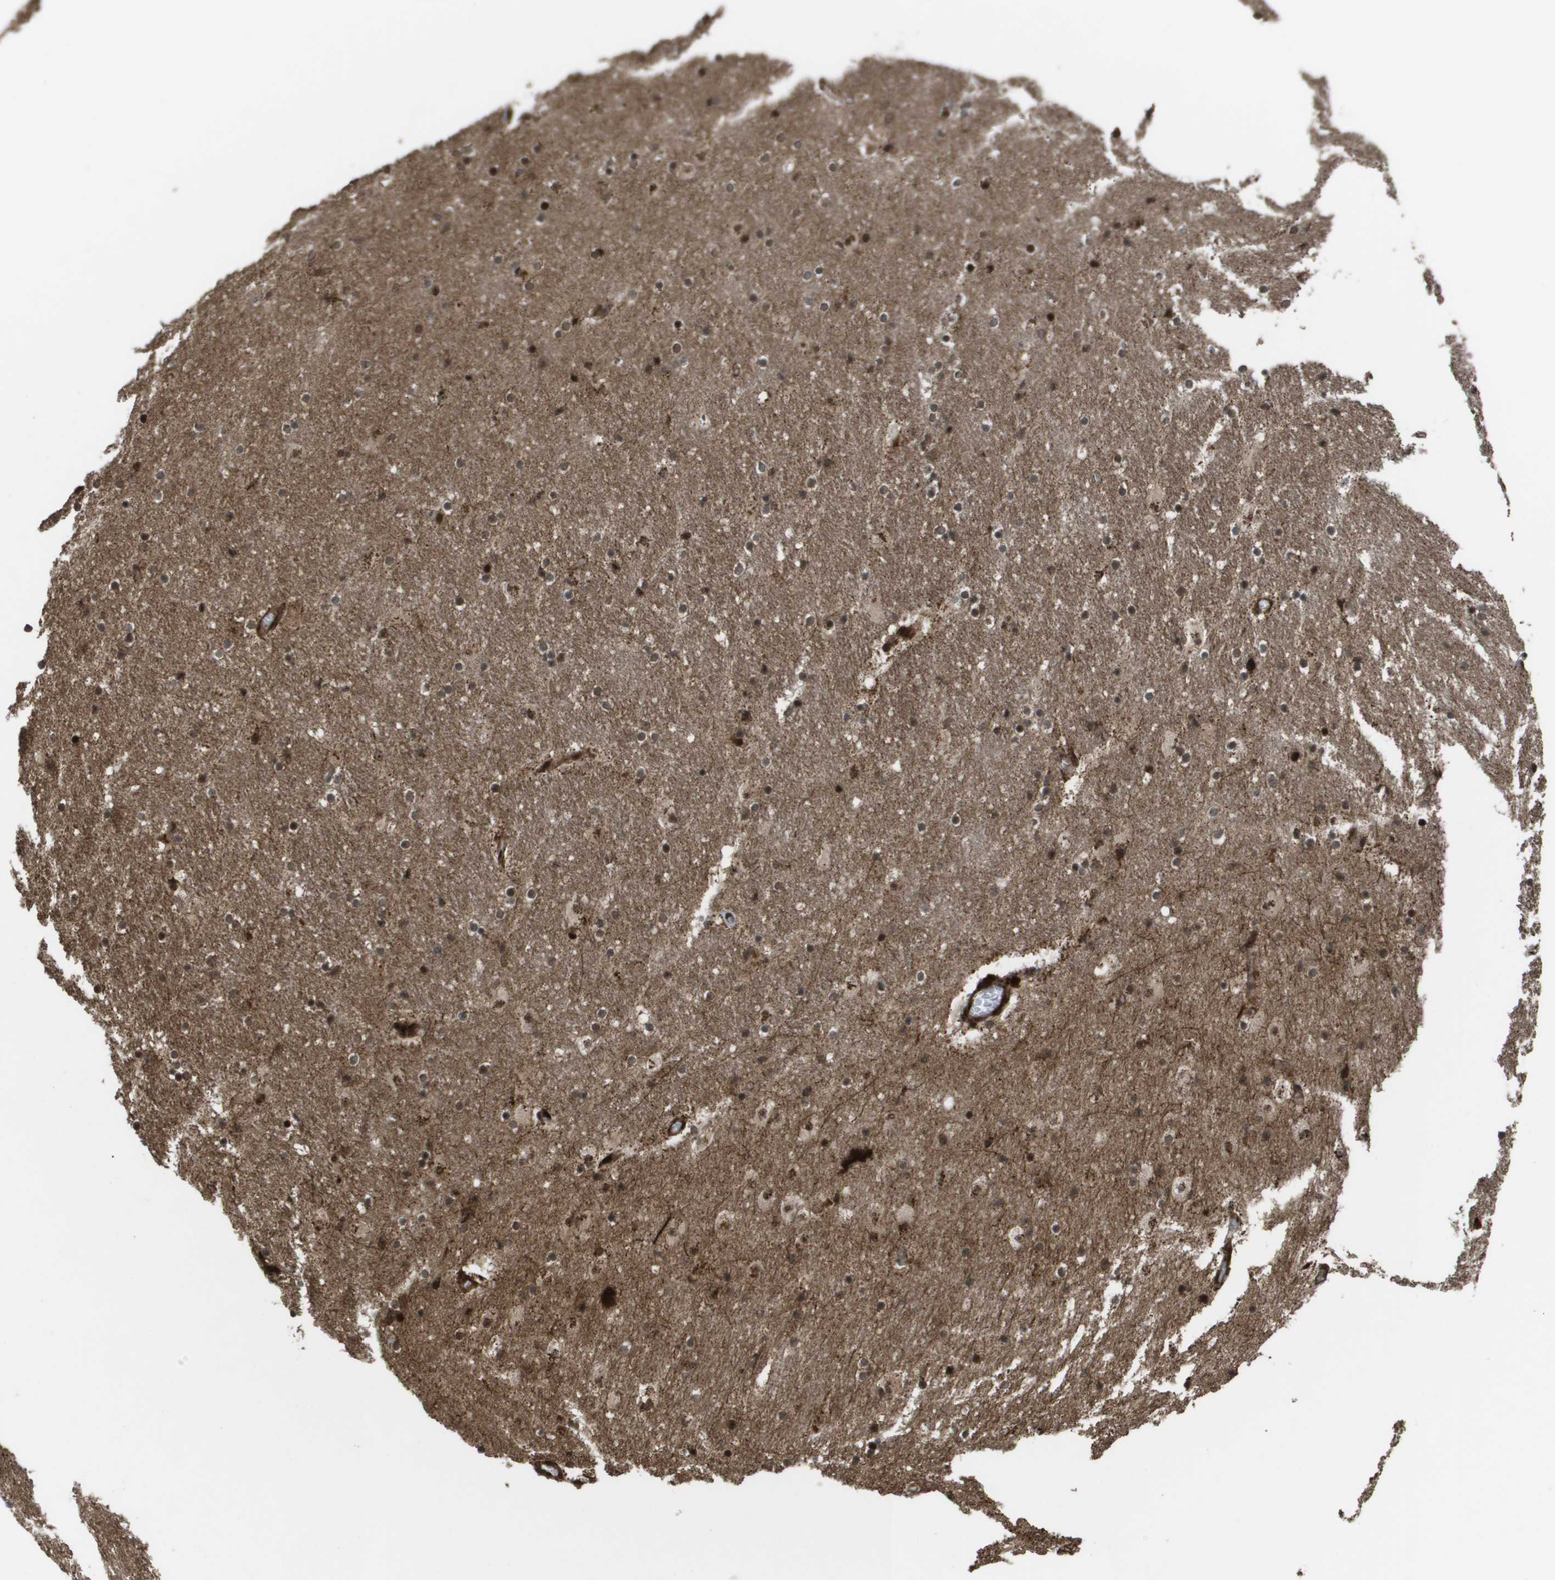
{"staining": {"intensity": "strong", "quantity": "<25%", "location": "nuclear"}, "tissue": "hippocampus", "cell_type": "Glial cells", "image_type": "normal", "snomed": [{"axis": "morphology", "description": "Normal tissue, NOS"}, {"axis": "topography", "description": "Hippocampus"}], "caption": "Protein staining of benign hippocampus shows strong nuclear positivity in approximately <25% of glial cells. (brown staining indicates protein expression, while blue staining denotes nuclei).", "gene": "AXIN2", "patient": {"sex": "male", "age": 45}}